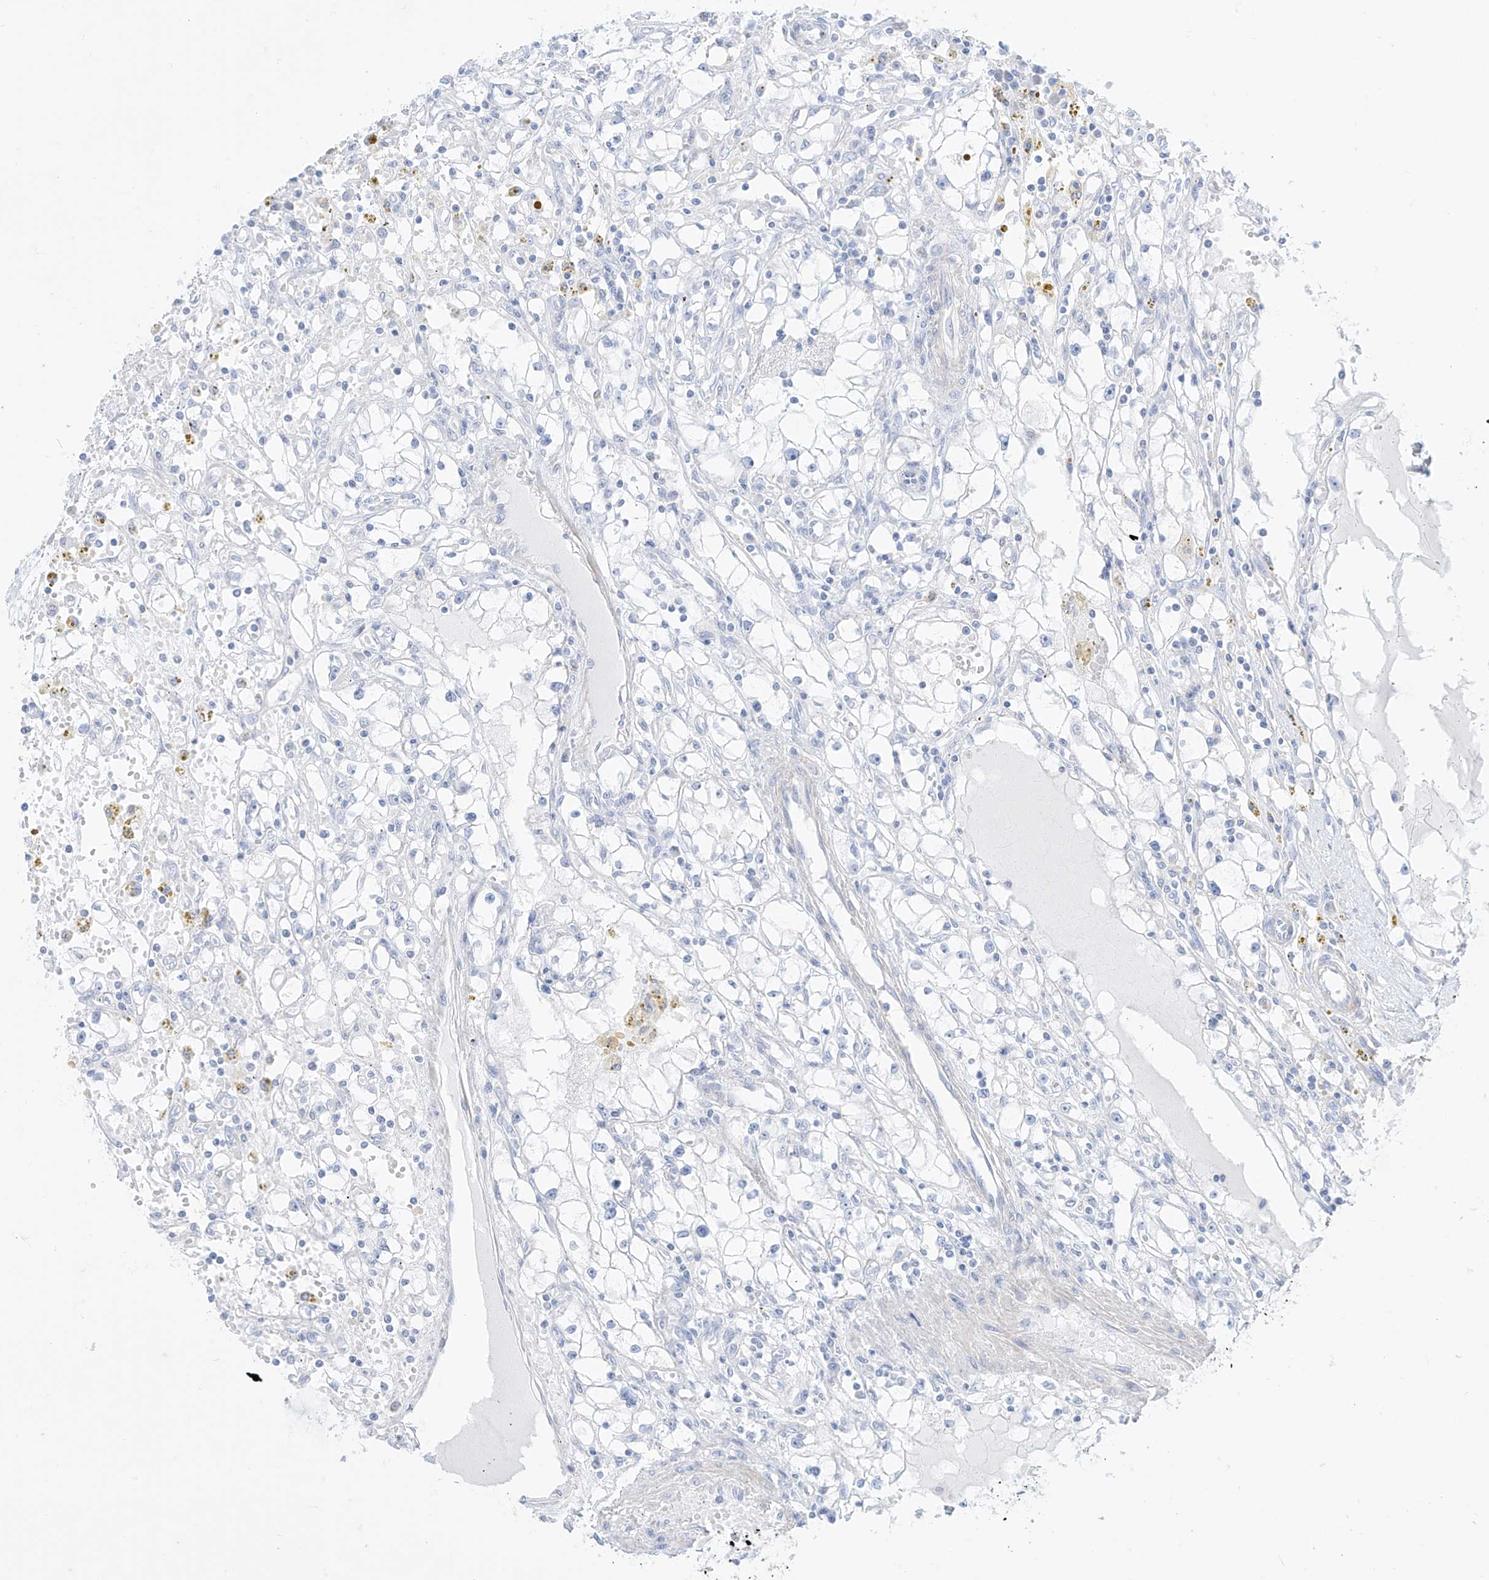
{"staining": {"intensity": "negative", "quantity": "none", "location": "none"}, "tissue": "renal cancer", "cell_type": "Tumor cells", "image_type": "cancer", "snomed": [{"axis": "morphology", "description": "Adenocarcinoma, NOS"}, {"axis": "topography", "description": "Kidney"}], "caption": "This is an IHC image of renal cancer. There is no expression in tumor cells.", "gene": "SLC26A3", "patient": {"sex": "male", "age": 56}}